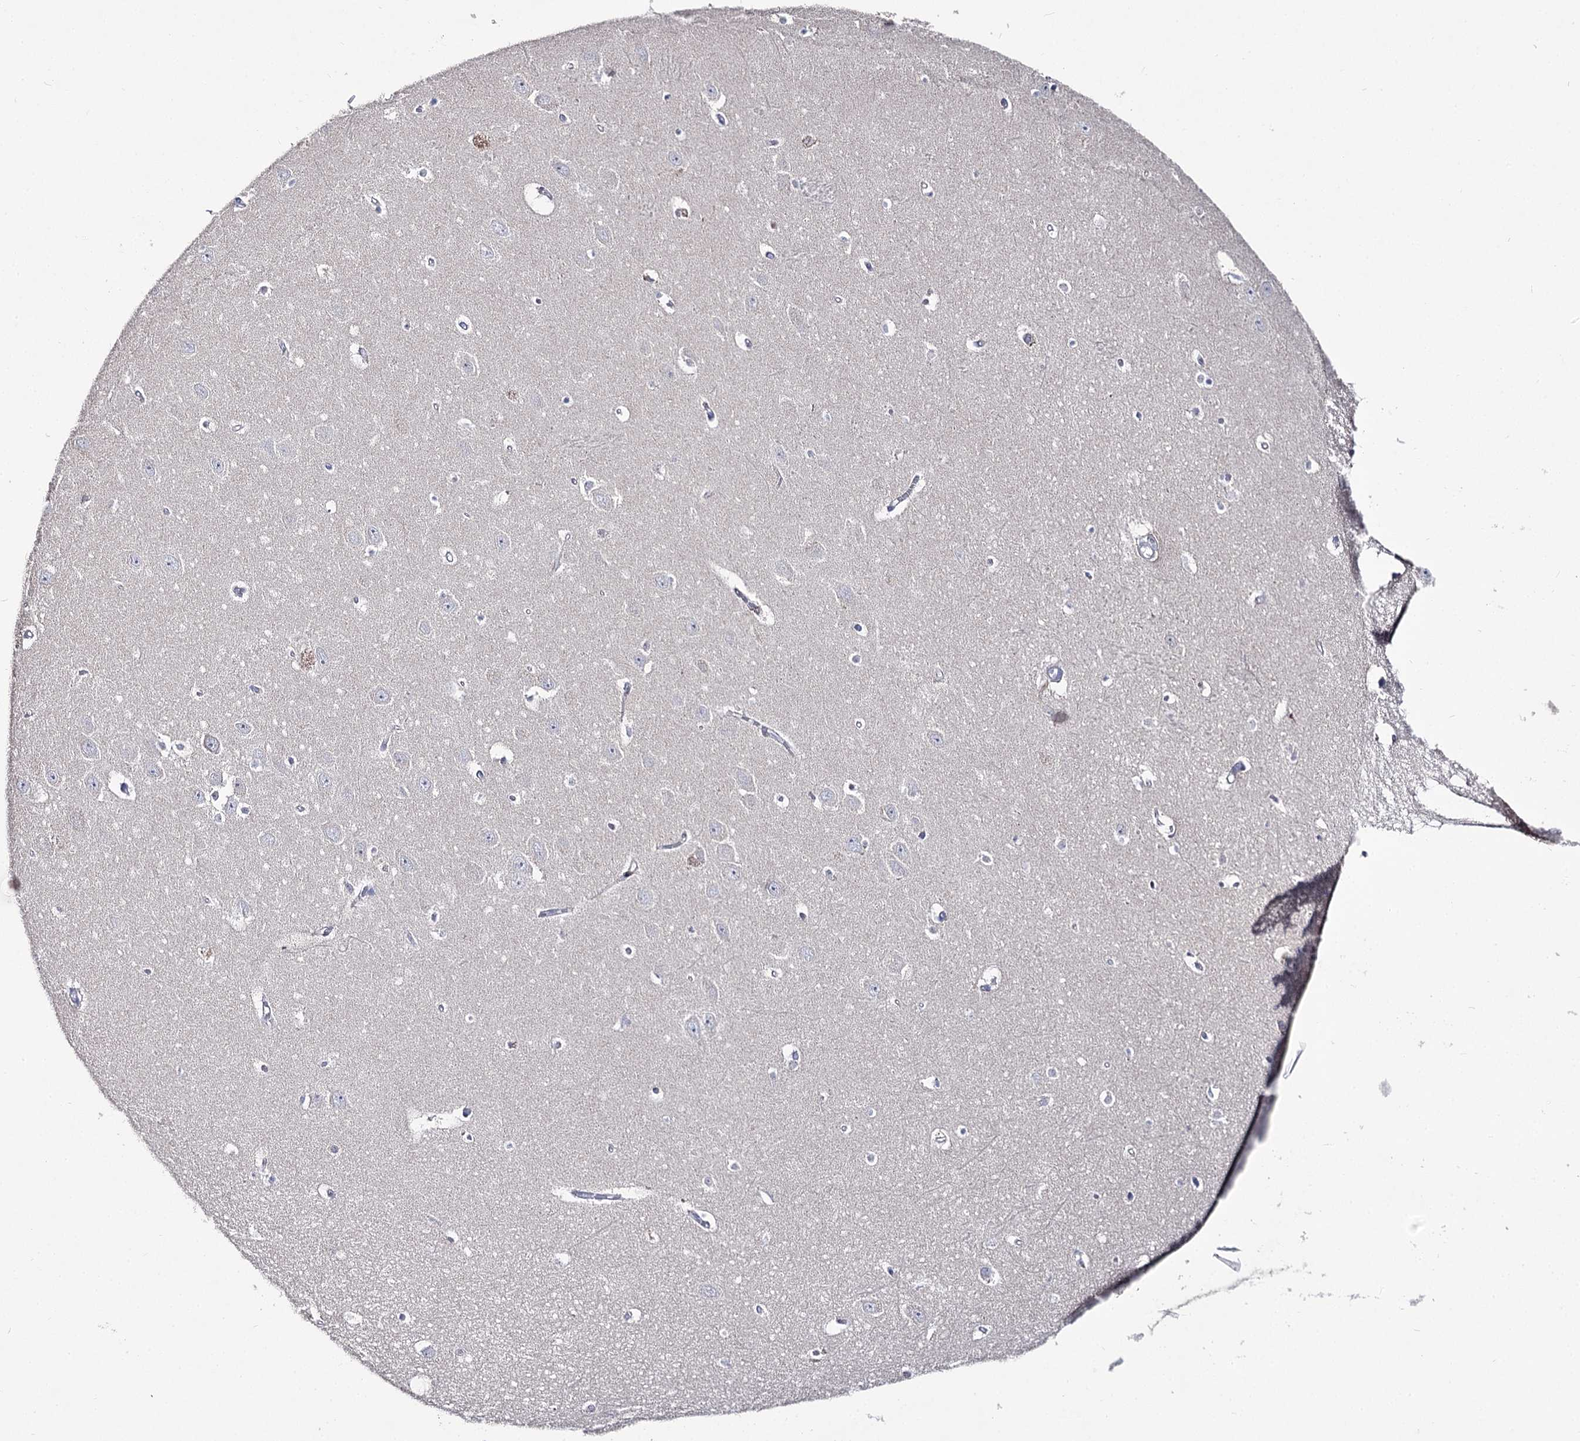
{"staining": {"intensity": "negative", "quantity": "none", "location": "none"}, "tissue": "hippocampus", "cell_type": "Glial cells", "image_type": "normal", "snomed": [{"axis": "morphology", "description": "Normal tissue, NOS"}, {"axis": "topography", "description": "Hippocampus"}], "caption": "Immunohistochemical staining of benign hippocampus exhibits no significant staining in glial cells. (Brightfield microscopy of DAB IHC at high magnification).", "gene": "NRAP", "patient": {"sex": "female", "age": 64}}